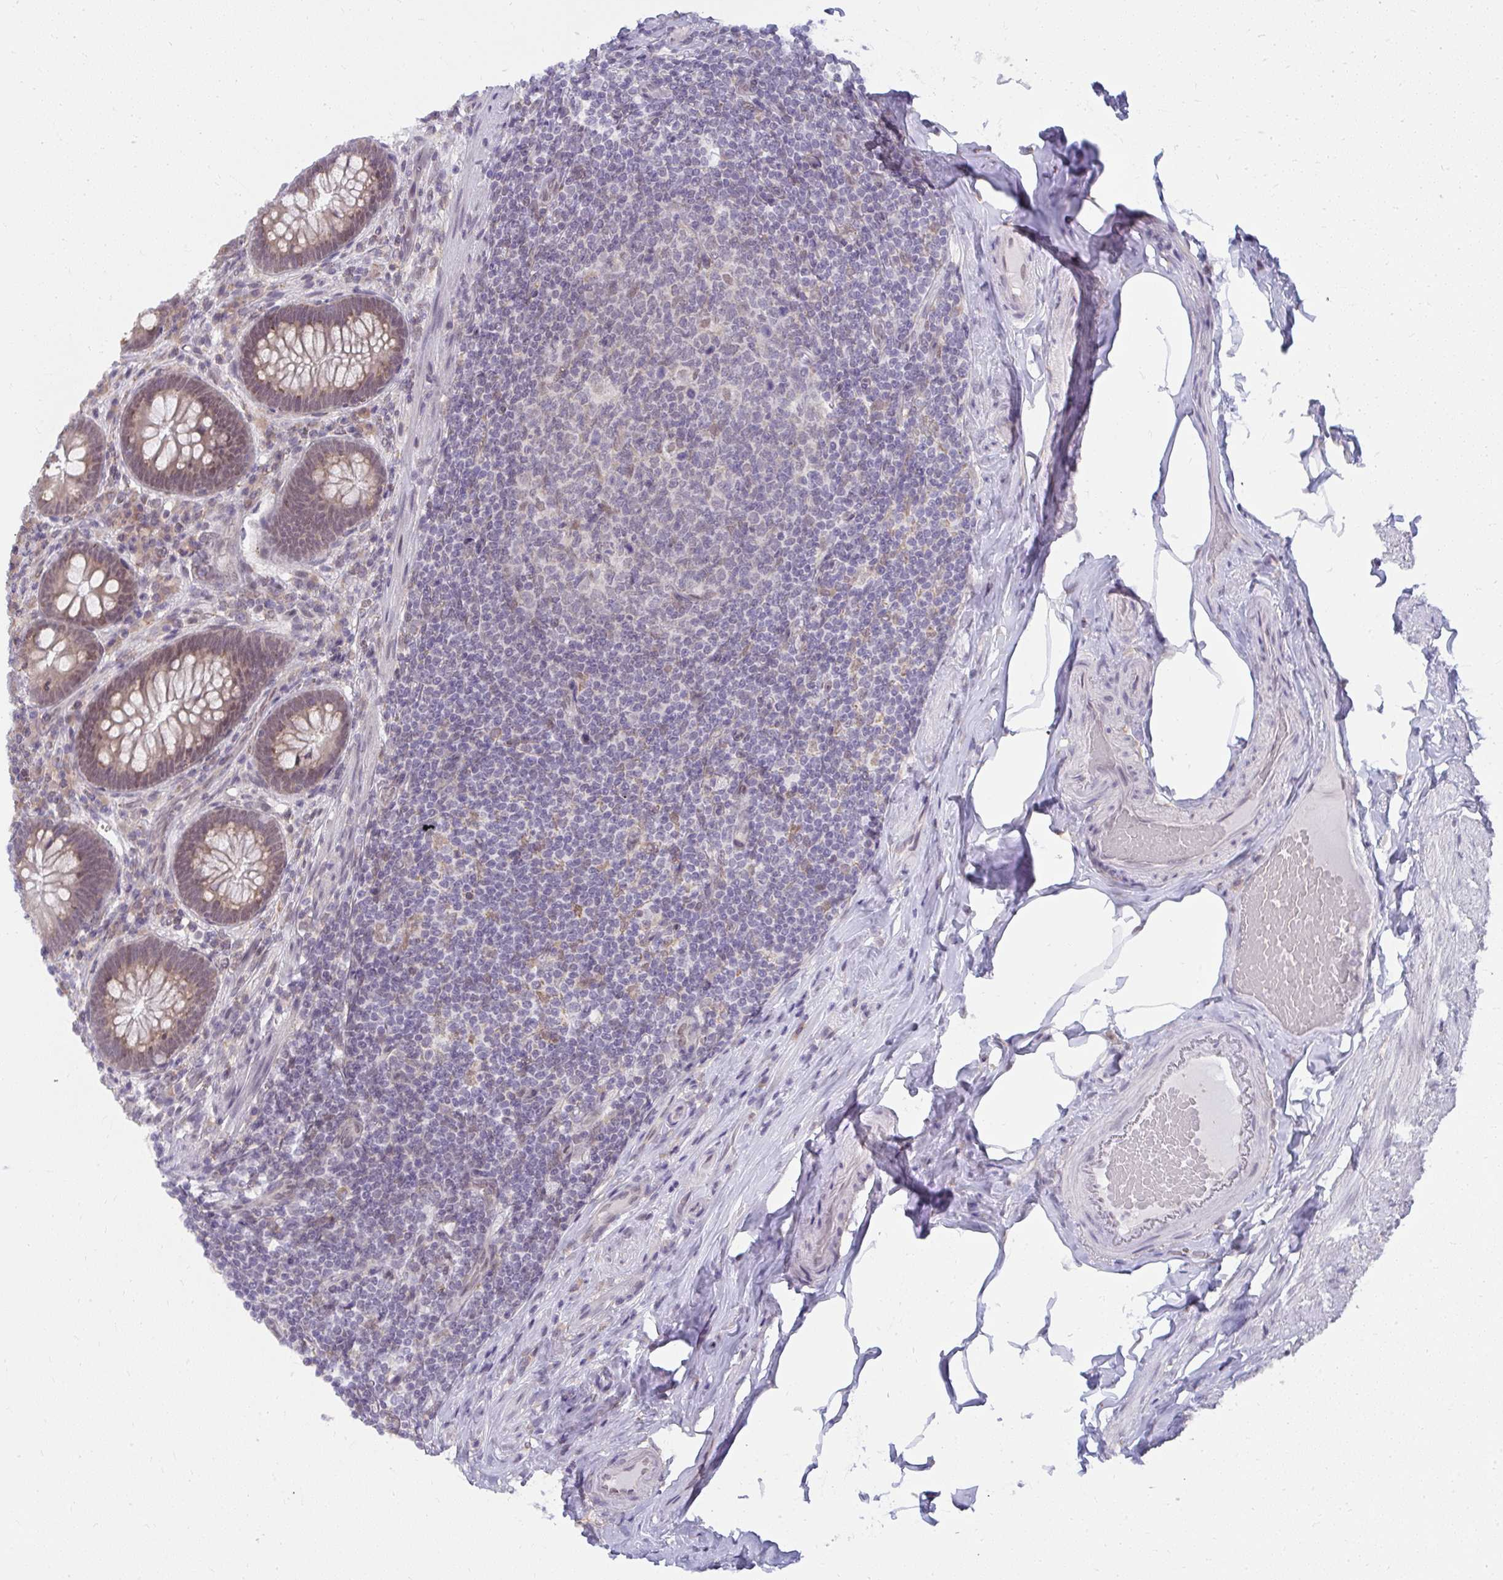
{"staining": {"intensity": "weak", "quantity": ">75%", "location": "cytoplasmic/membranous,nuclear"}, "tissue": "appendix", "cell_type": "Glandular cells", "image_type": "normal", "snomed": [{"axis": "morphology", "description": "Normal tissue, NOS"}, {"axis": "topography", "description": "Appendix"}], "caption": "Protein expression analysis of benign human appendix reveals weak cytoplasmic/membranous,nuclear expression in approximately >75% of glandular cells. (IHC, brightfield microscopy, high magnification).", "gene": "NMNAT1", "patient": {"sex": "male", "age": 71}}